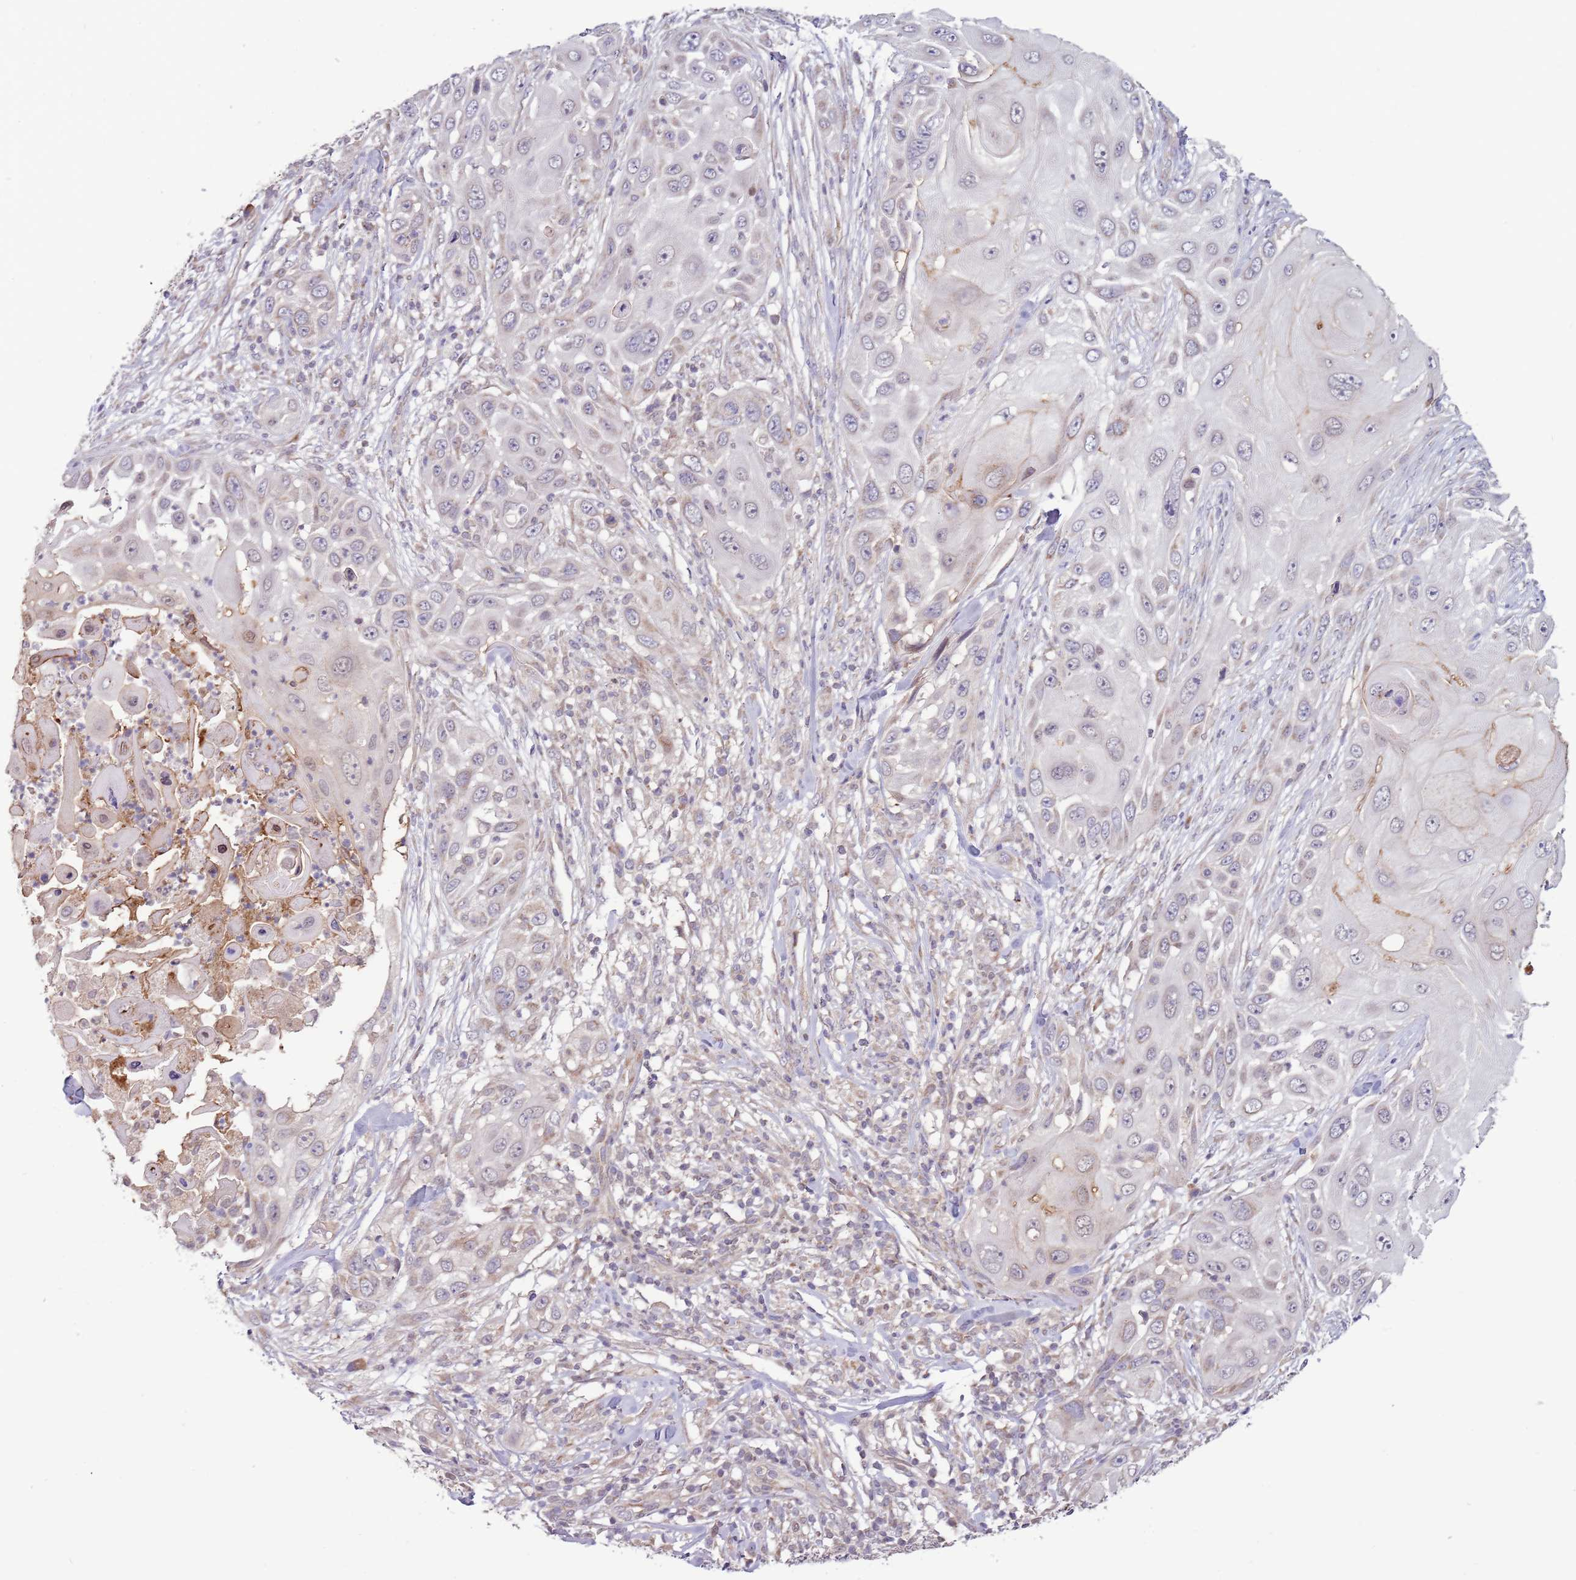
{"staining": {"intensity": "weak", "quantity": "<25%", "location": "cytoplasmic/membranous"}, "tissue": "skin cancer", "cell_type": "Tumor cells", "image_type": "cancer", "snomed": [{"axis": "morphology", "description": "Squamous cell carcinoma, NOS"}, {"axis": "topography", "description": "Skin"}], "caption": "Tumor cells are negative for protein expression in human skin cancer.", "gene": "RNF181", "patient": {"sex": "female", "age": 44}}